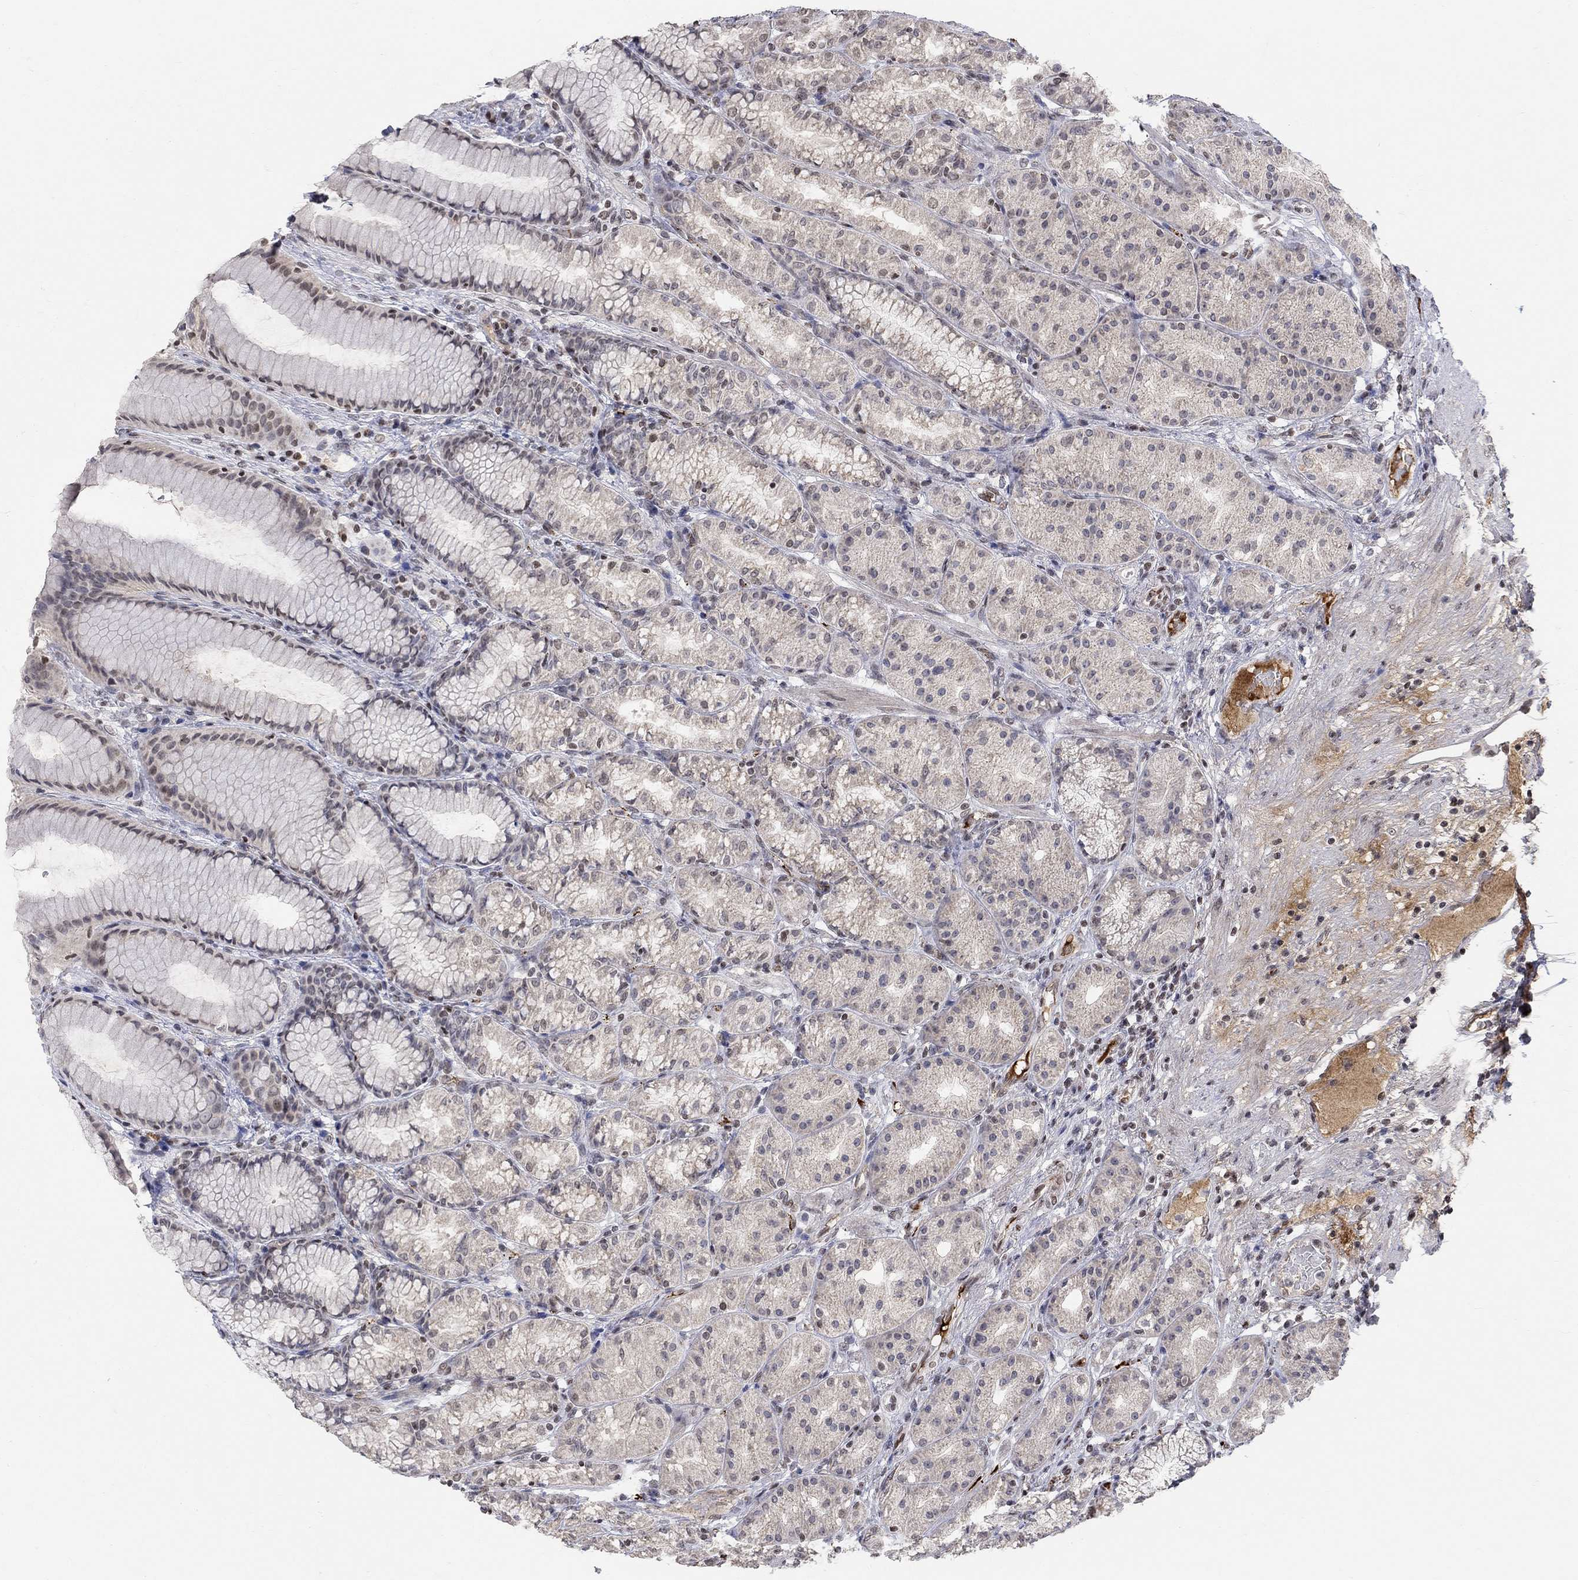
{"staining": {"intensity": "weak", "quantity": "25%-75%", "location": "cytoplasmic/membranous"}, "tissue": "stomach", "cell_type": "Glandular cells", "image_type": "normal", "snomed": [{"axis": "morphology", "description": "Normal tissue, NOS"}, {"axis": "morphology", "description": "Adenocarcinoma, NOS"}, {"axis": "topography", "description": "Stomach"}], "caption": "Stomach stained with DAB (3,3'-diaminobenzidine) immunohistochemistry displays low levels of weak cytoplasmic/membranous staining in about 25%-75% of glandular cells.", "gene": "KLF12", "patient": {"sex": "female", "age": 79}}